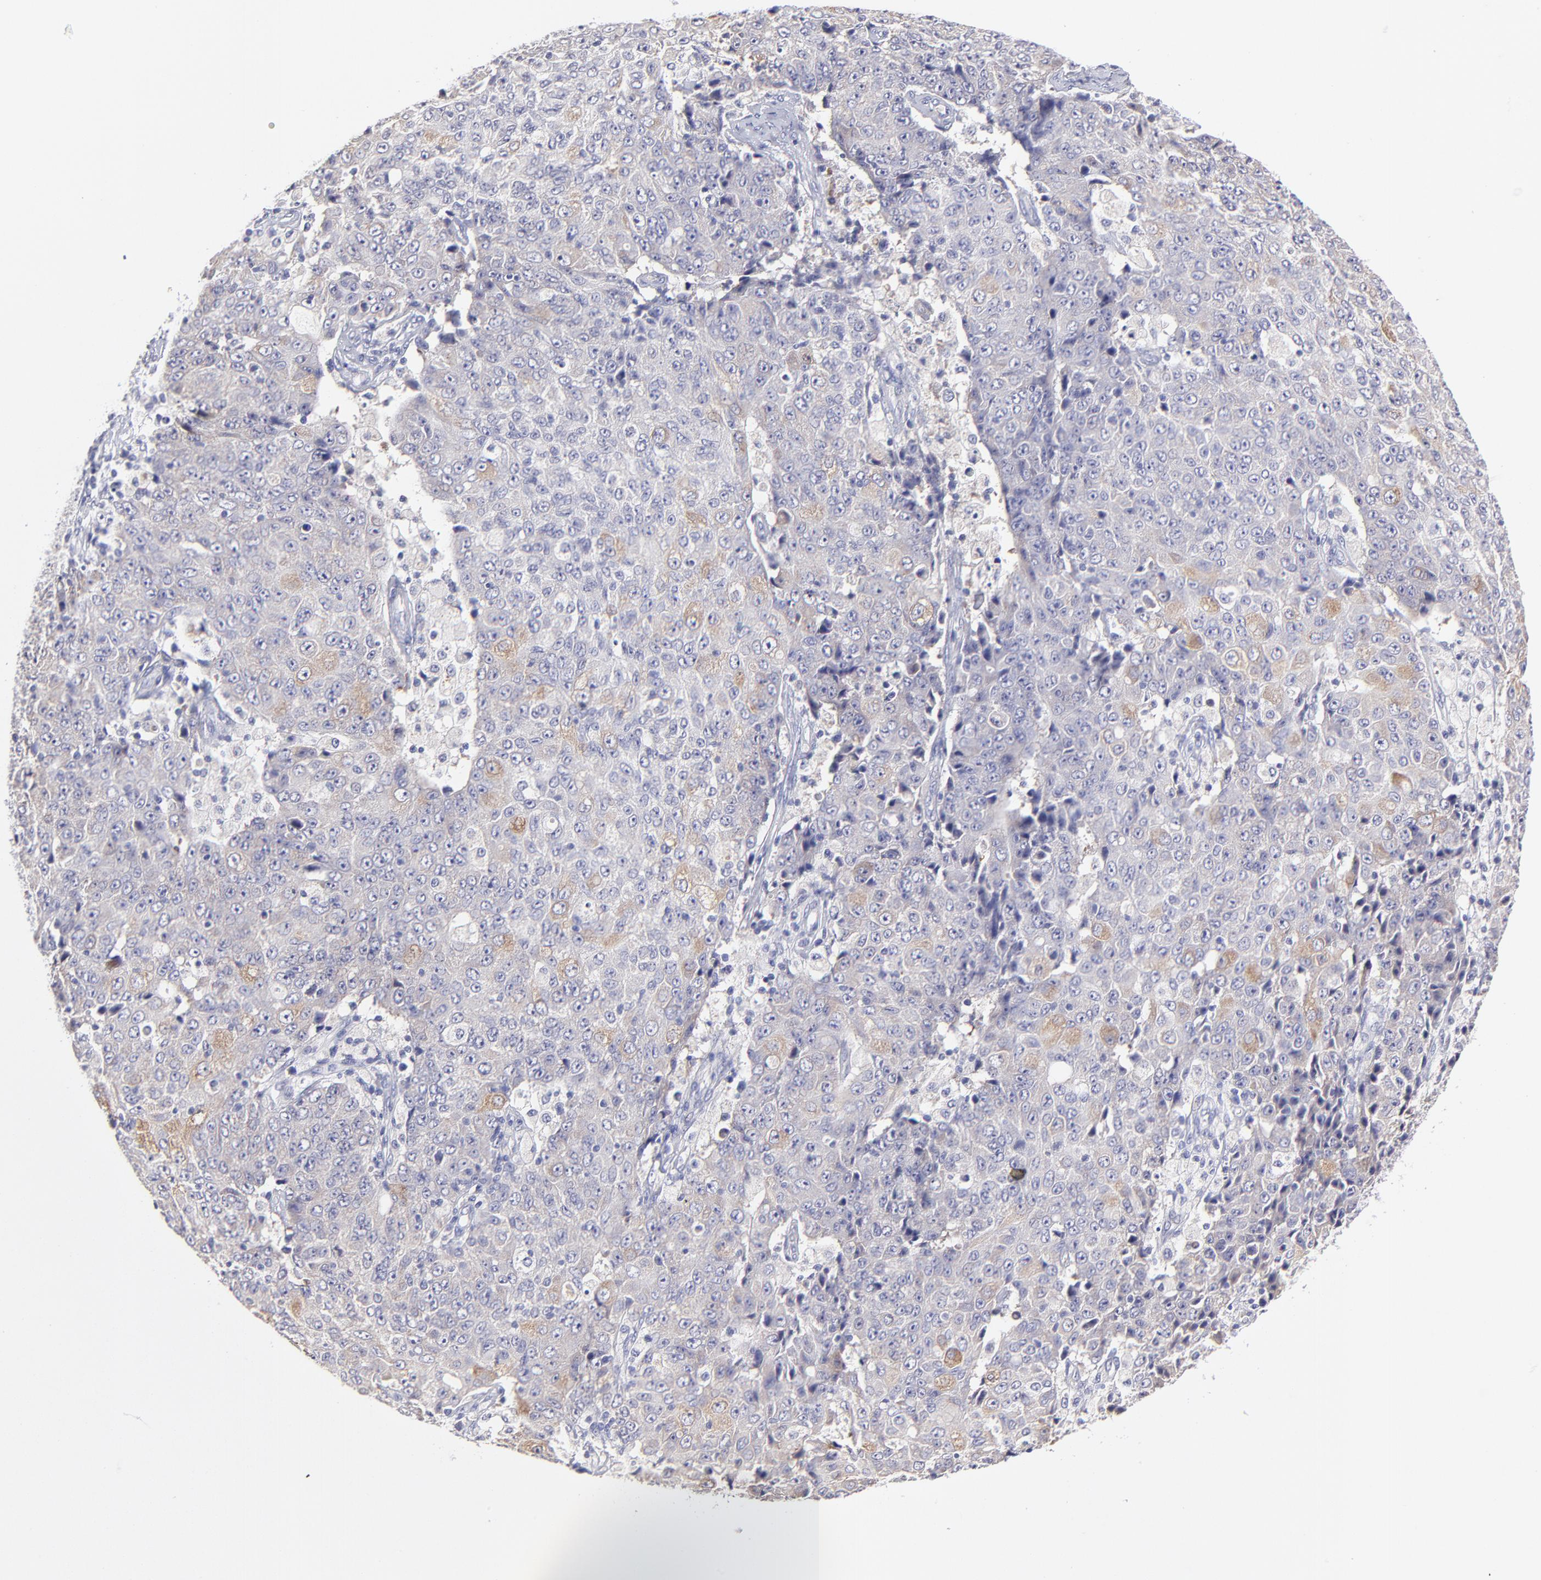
{"staining": {"intensity": "weak", "quantity": "<25%", "location": "cytoplasmic/membranous"}, "tissue": "ovarian cancer", "cell_type": "Tumor cells", "image_type": "cancer", "snomed": [{"axis": "morphology", "description": "Carcinoma, endometroid"}, {"axis": "topography", "description": "Ovary"}], "caption": "Immunohistochemical staining of human endometroid carcinoma (ovarian) displays no significant staining in tumor cells. (DAB immunohistochemistry (IHC) with hematoxylin counter stain).", "gene": "BTG2", "patient": {"sex": "female", "age": 42}}